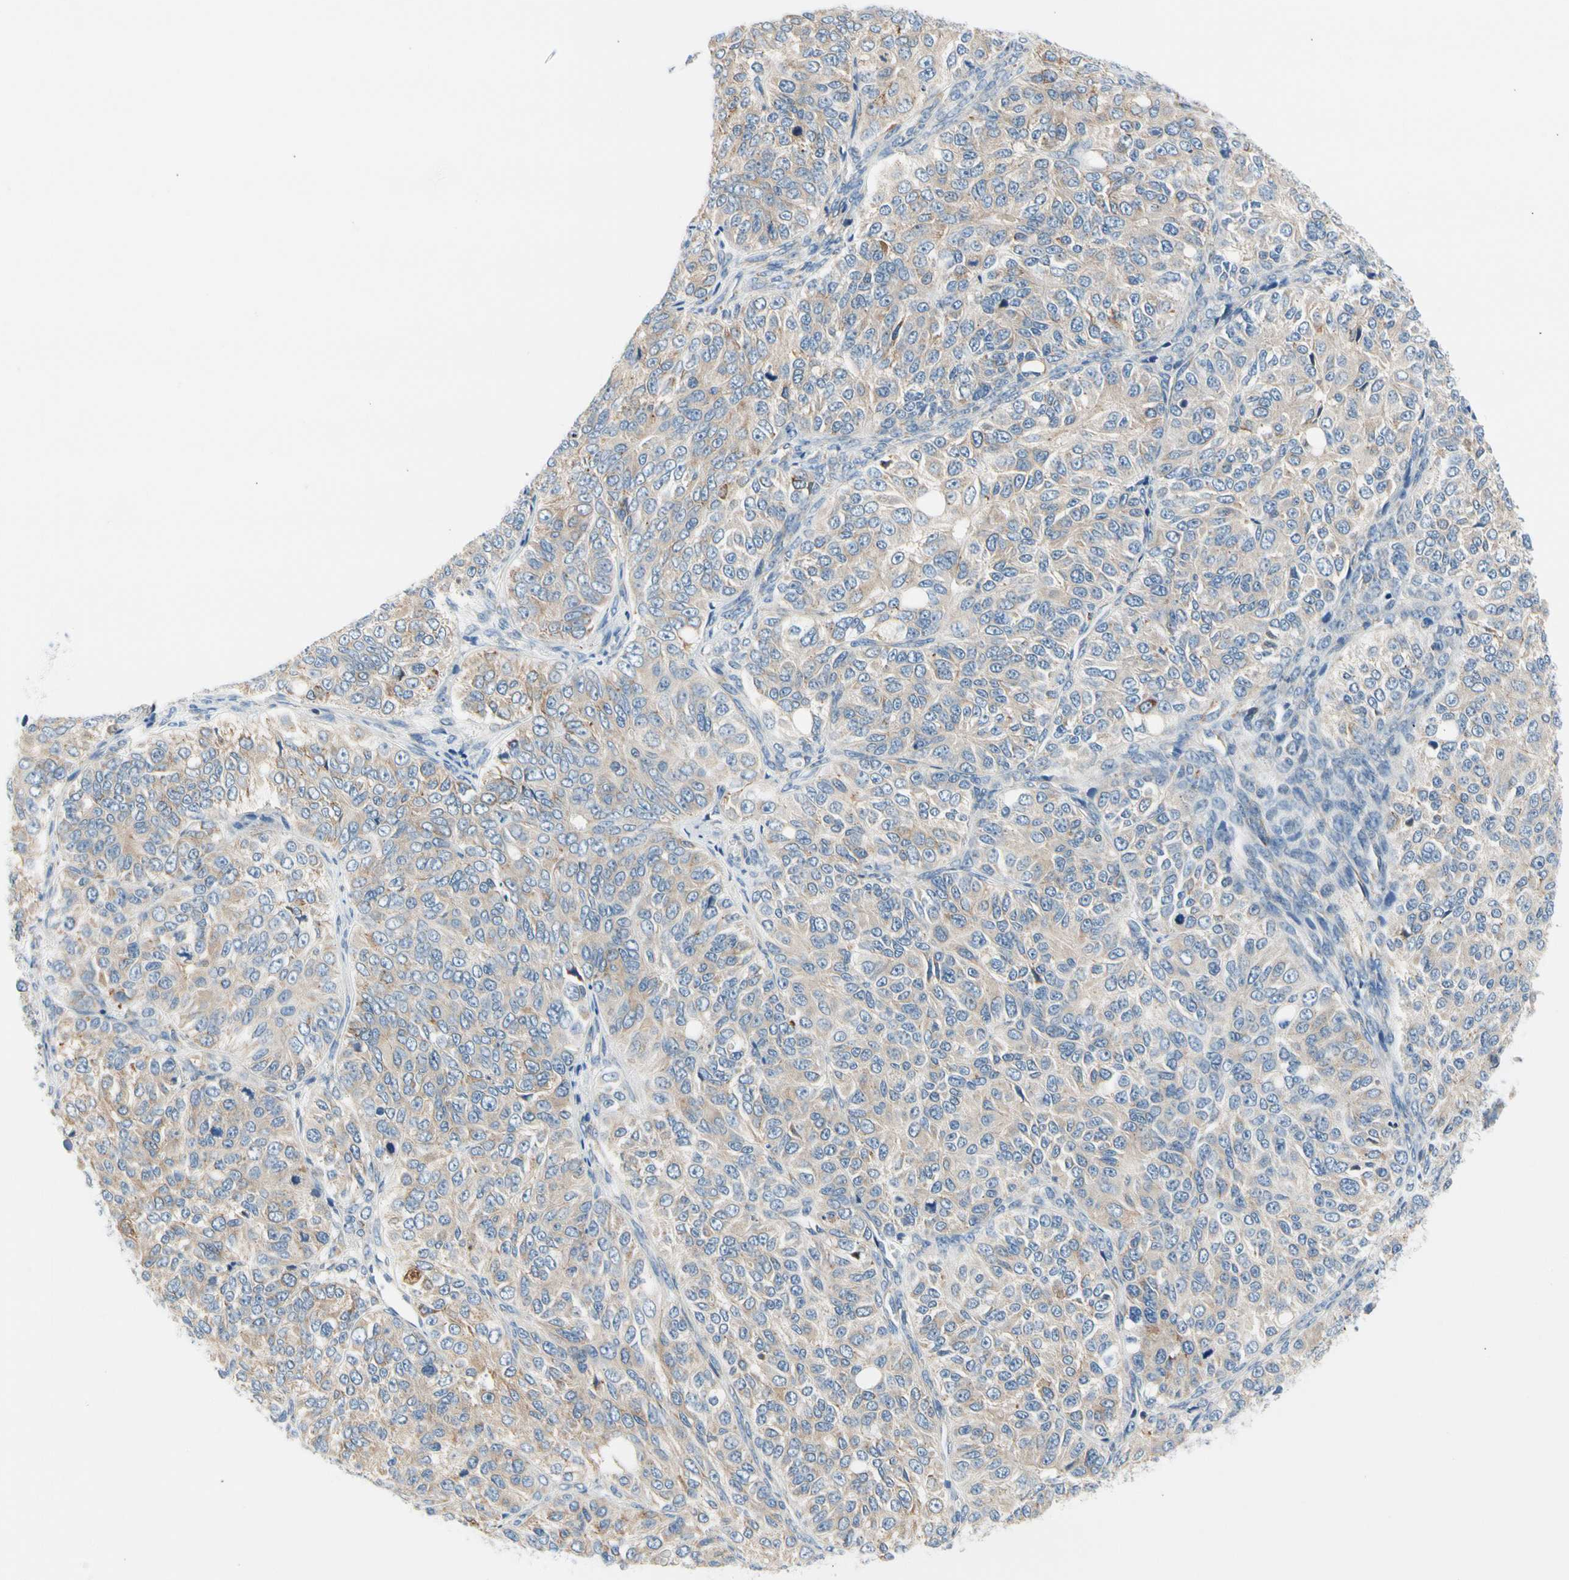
{"staining": {"intensity": "weak", "quantity": ">75%", "location": "cytoplasmic/membranous"}, "tissue": "ovarian cancer", "cell_type": "Tumor cells", "image_type": "cancer", "snomed": [{"axis": "morphology", "description": "Carcinoma, endometroid"}, {"axis": "topography", "description": "Ovary"}], "caption": "The micrograph reveals immunohistochemical staining of endometroid carcinoma (ovarian). There is weak cytoplasmic/membranous staining is seen in about >75% of tumor cells.", "gene": "STXBP1", "patient": {"sex": "female", "age": 51}}